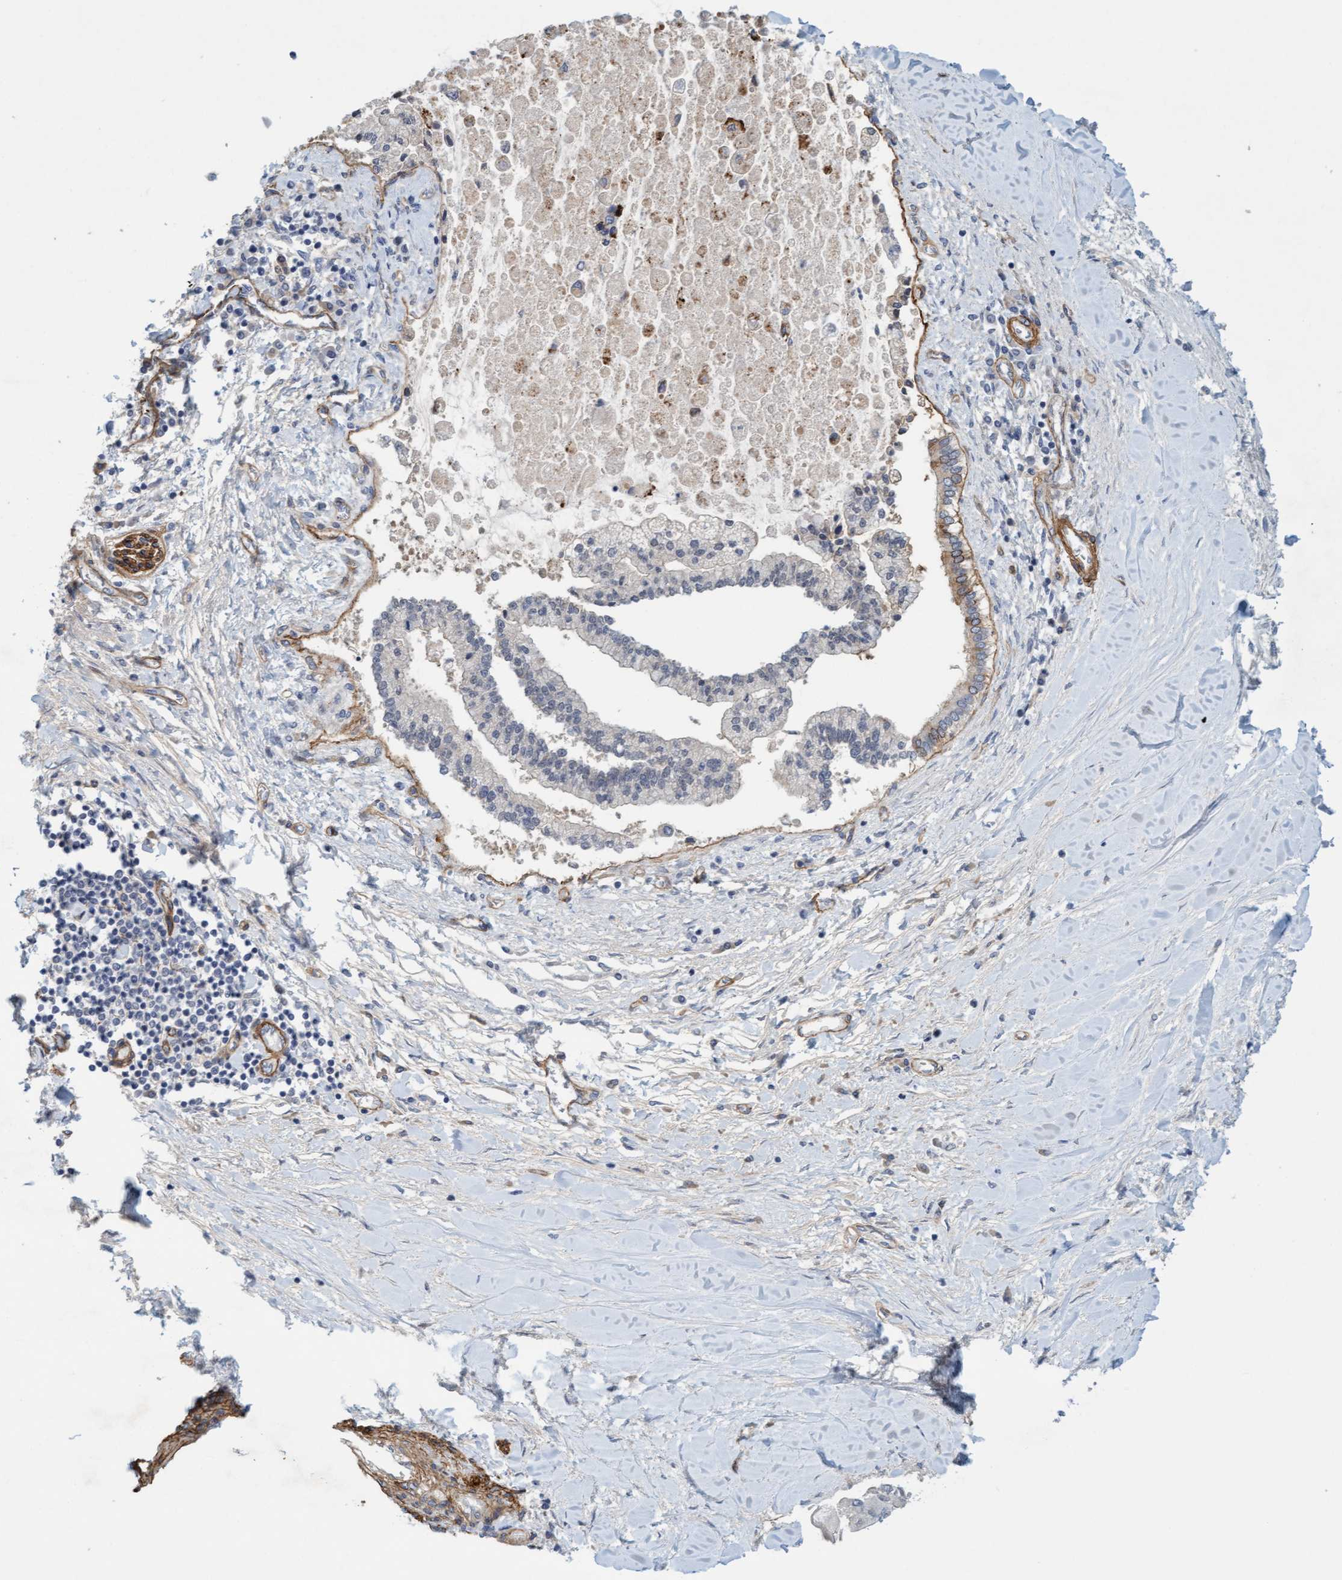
{"staining": {"intensity": "weak", "quantity": "<25%", "location": "cytoplasmic/membranous"}, "tissue": "liver cancer", "cell_type": "Tumor cells", "image_type": "cancer", "snomed": [{"axis": "morphology", "description": "Cholangiocarcinoma"}, {"axis": "topography", "description": "Liver"}], "caption": "High magnification brightfield microscopy of liver cancer (cholangiocarcinoma) stained with DAB (brown) and counterstained with hematoxylin (blue): tumor cells show no significant staining.", "gene": "TSTD2", "patient": {"sex": "male", "age": 50}}